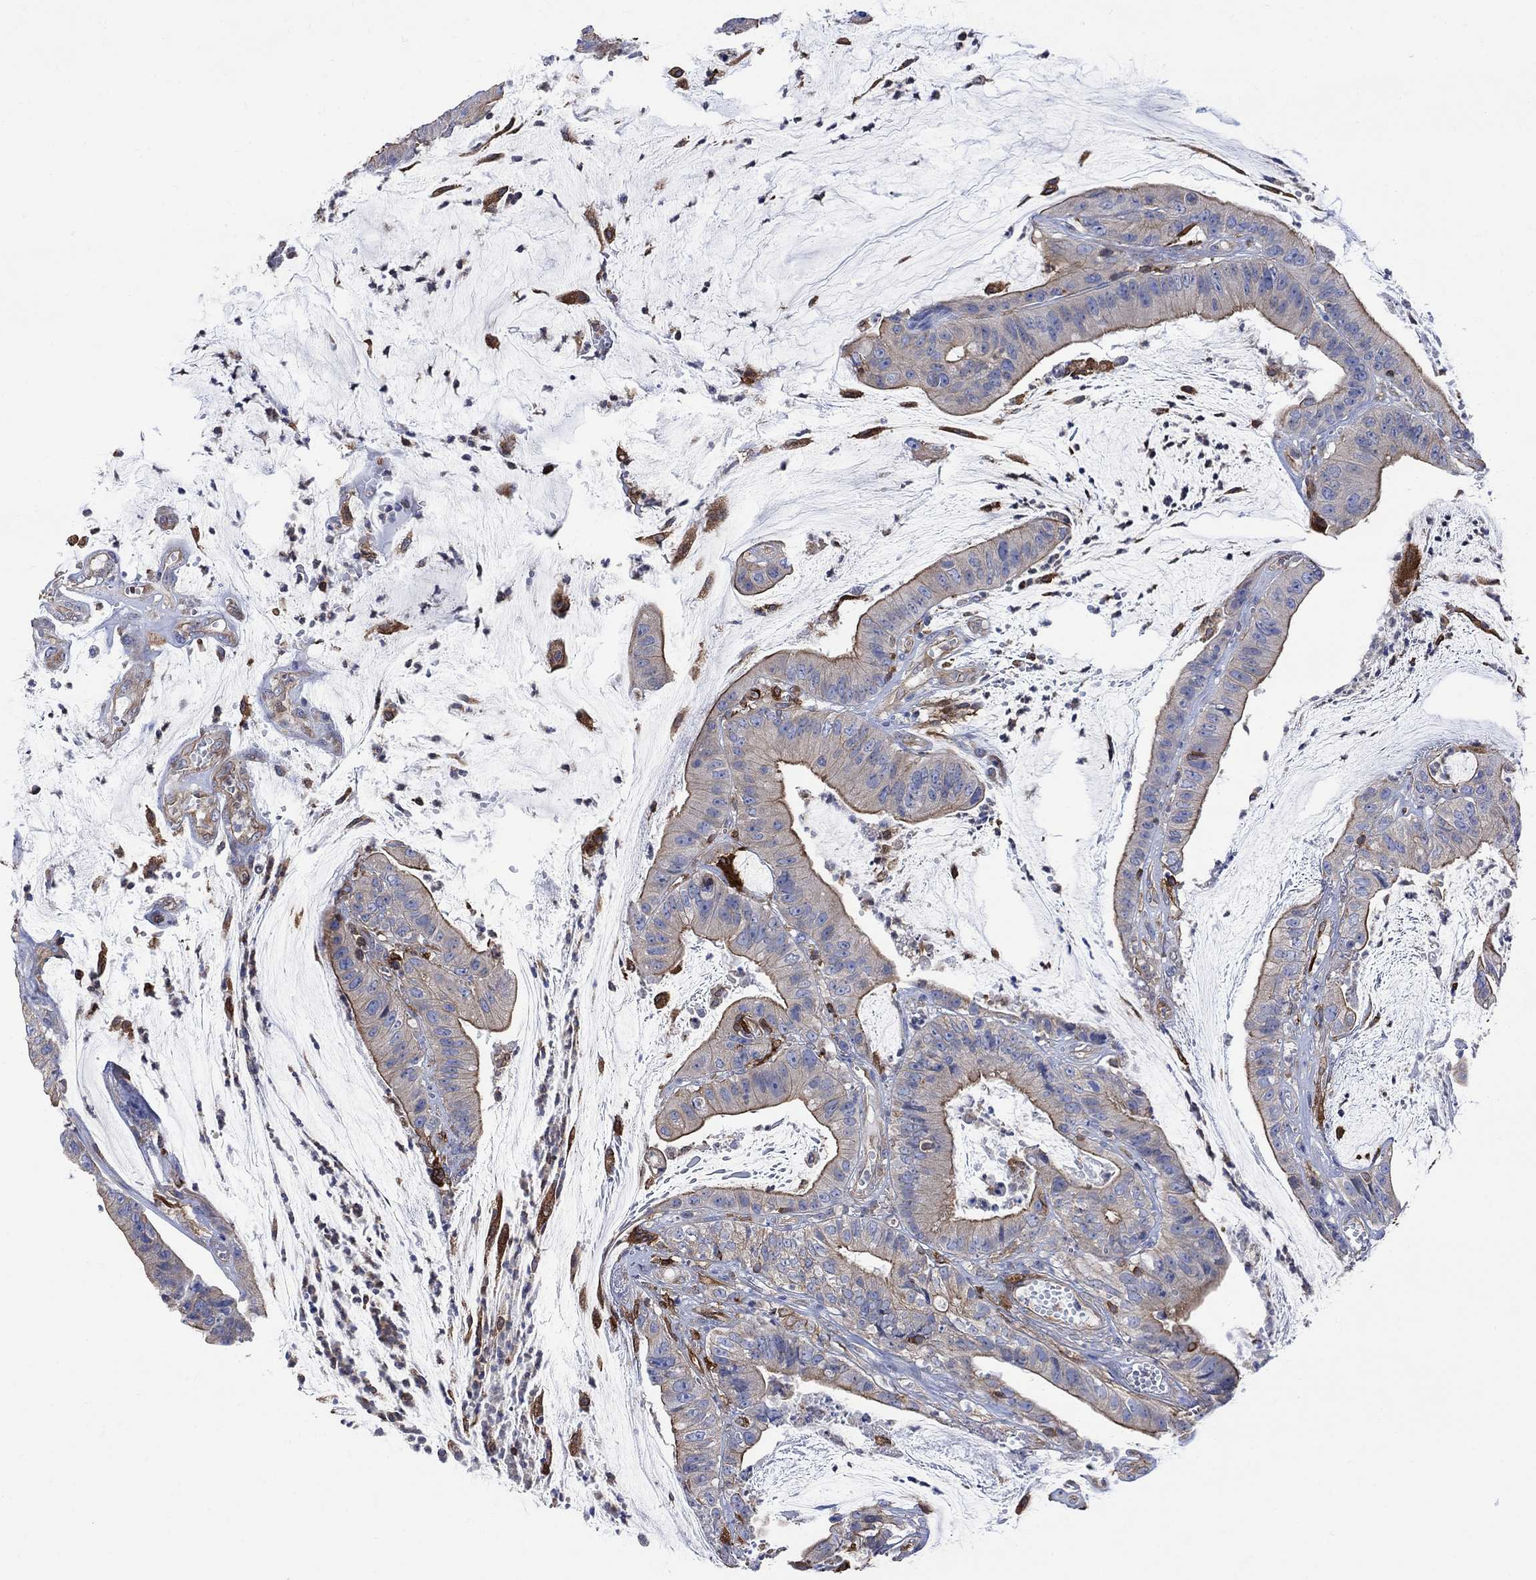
{"staining": {"intensity": "moderate", "quantity": "<25%", "location": "cytoplasmic/membranous"}, "tissue": "colorectal cancer", "cell_type": "Tumor cells", "image_type": "cancer", "snomed": [{"axis": "morphology", "description": "Adenocarcinoma, NOS"}, {"axis": "topography", "description": "Colon"}], "caption": "Colorectal cancer tissue demonstrates moderate cytoplasmic/membranous positivity in about <25% of tumor cells, visualized by immunohistochemistry.", "gene": "GBP5", "patient": {"sex": "female", "age": 69}}